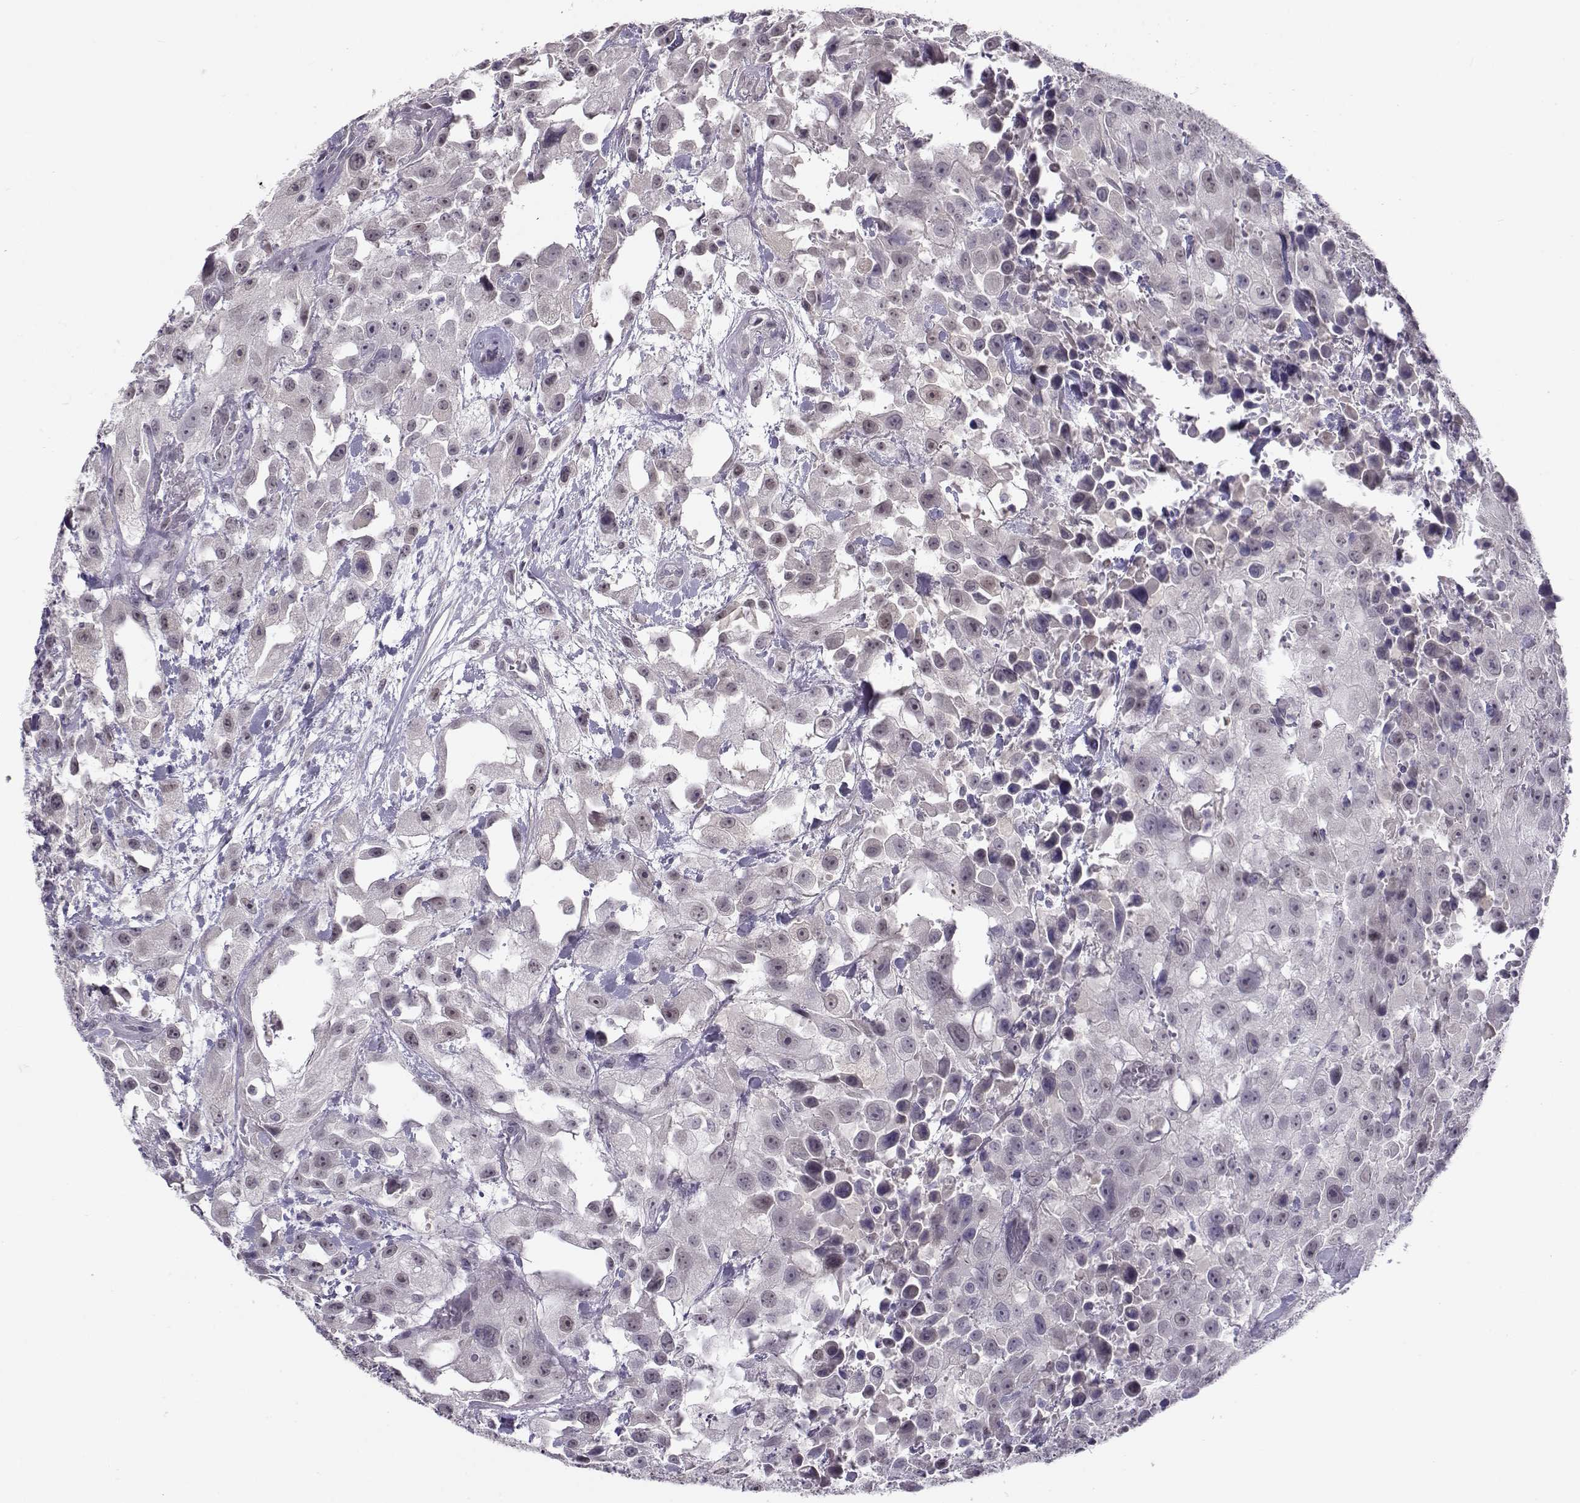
{"staining": {"intensity": "negative", "quantity": "none", "location": "none"}, "tissue": "urothelial cancer", "cell_type": "Tumor cells", "image_type": "cancer", "snomed": [{"axis": "morphology", "description": "Urothelial carcinoma, High grade"}, {"axis": "topography", "description": "Urinary bladder"}], "caption": "Urothelial carcinoma (high-grade) was stained to show a protein in brown. There is no significant expression in tumor cells.", "gene": "C16orf86", "patient": {"sex": "male", "age": 79}}